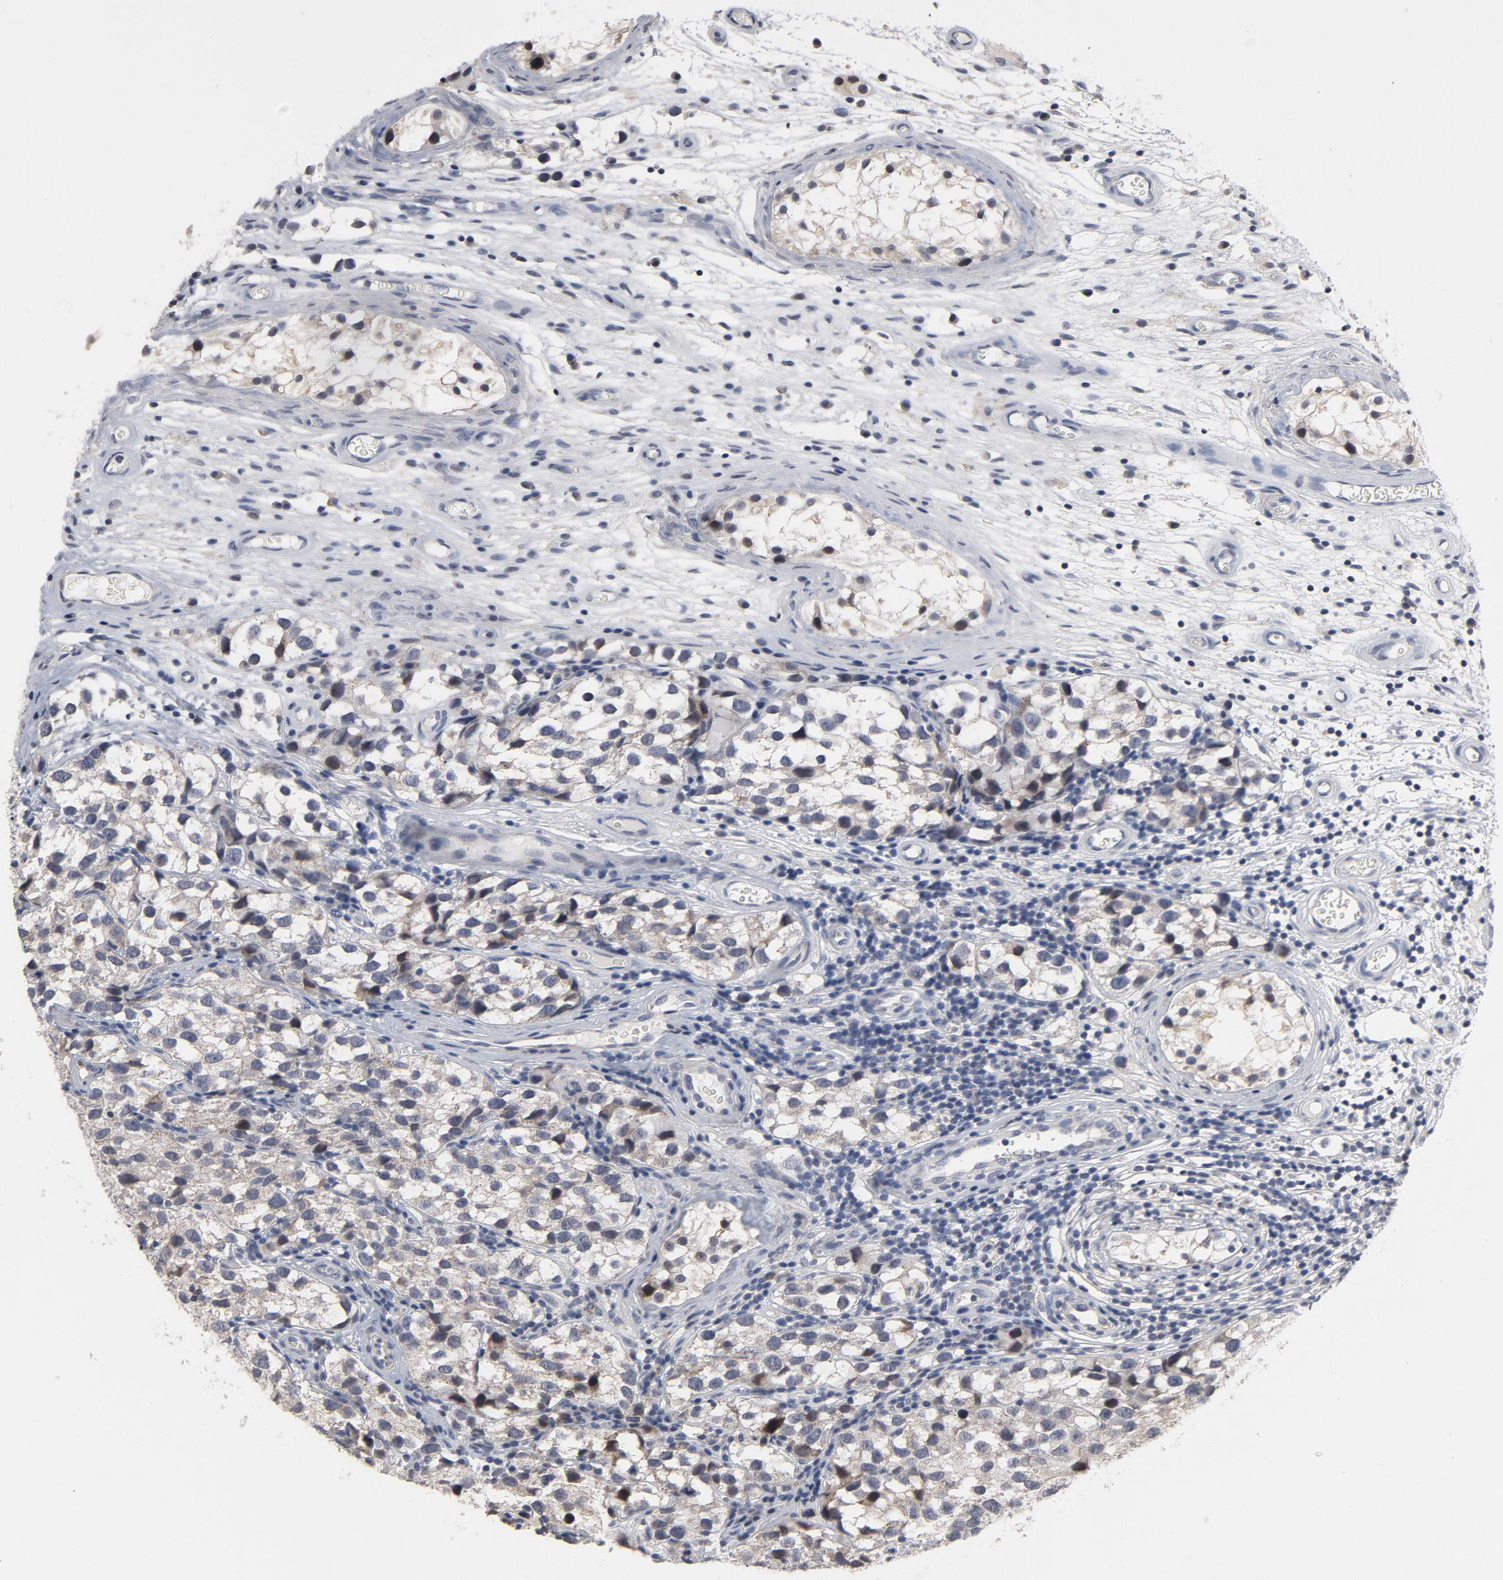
{"staining": {"intensity": "negative", "quantity": "none", "location": "none"}, "tissue": "testis cancer", "cell_type": "Tumor cells", "image_type": "cancer", "snomed": [{"axis": "morphology", "description": "Seminoma, NOS"}, {"axis": "topography", "description": "Testis"}], "caption": "A micrograph of testis cancer stained for a protein reveals no brown staining in tumor cells.", "gene": "PPP1R1B", "patient": {"sex": "male", "age": 39}}